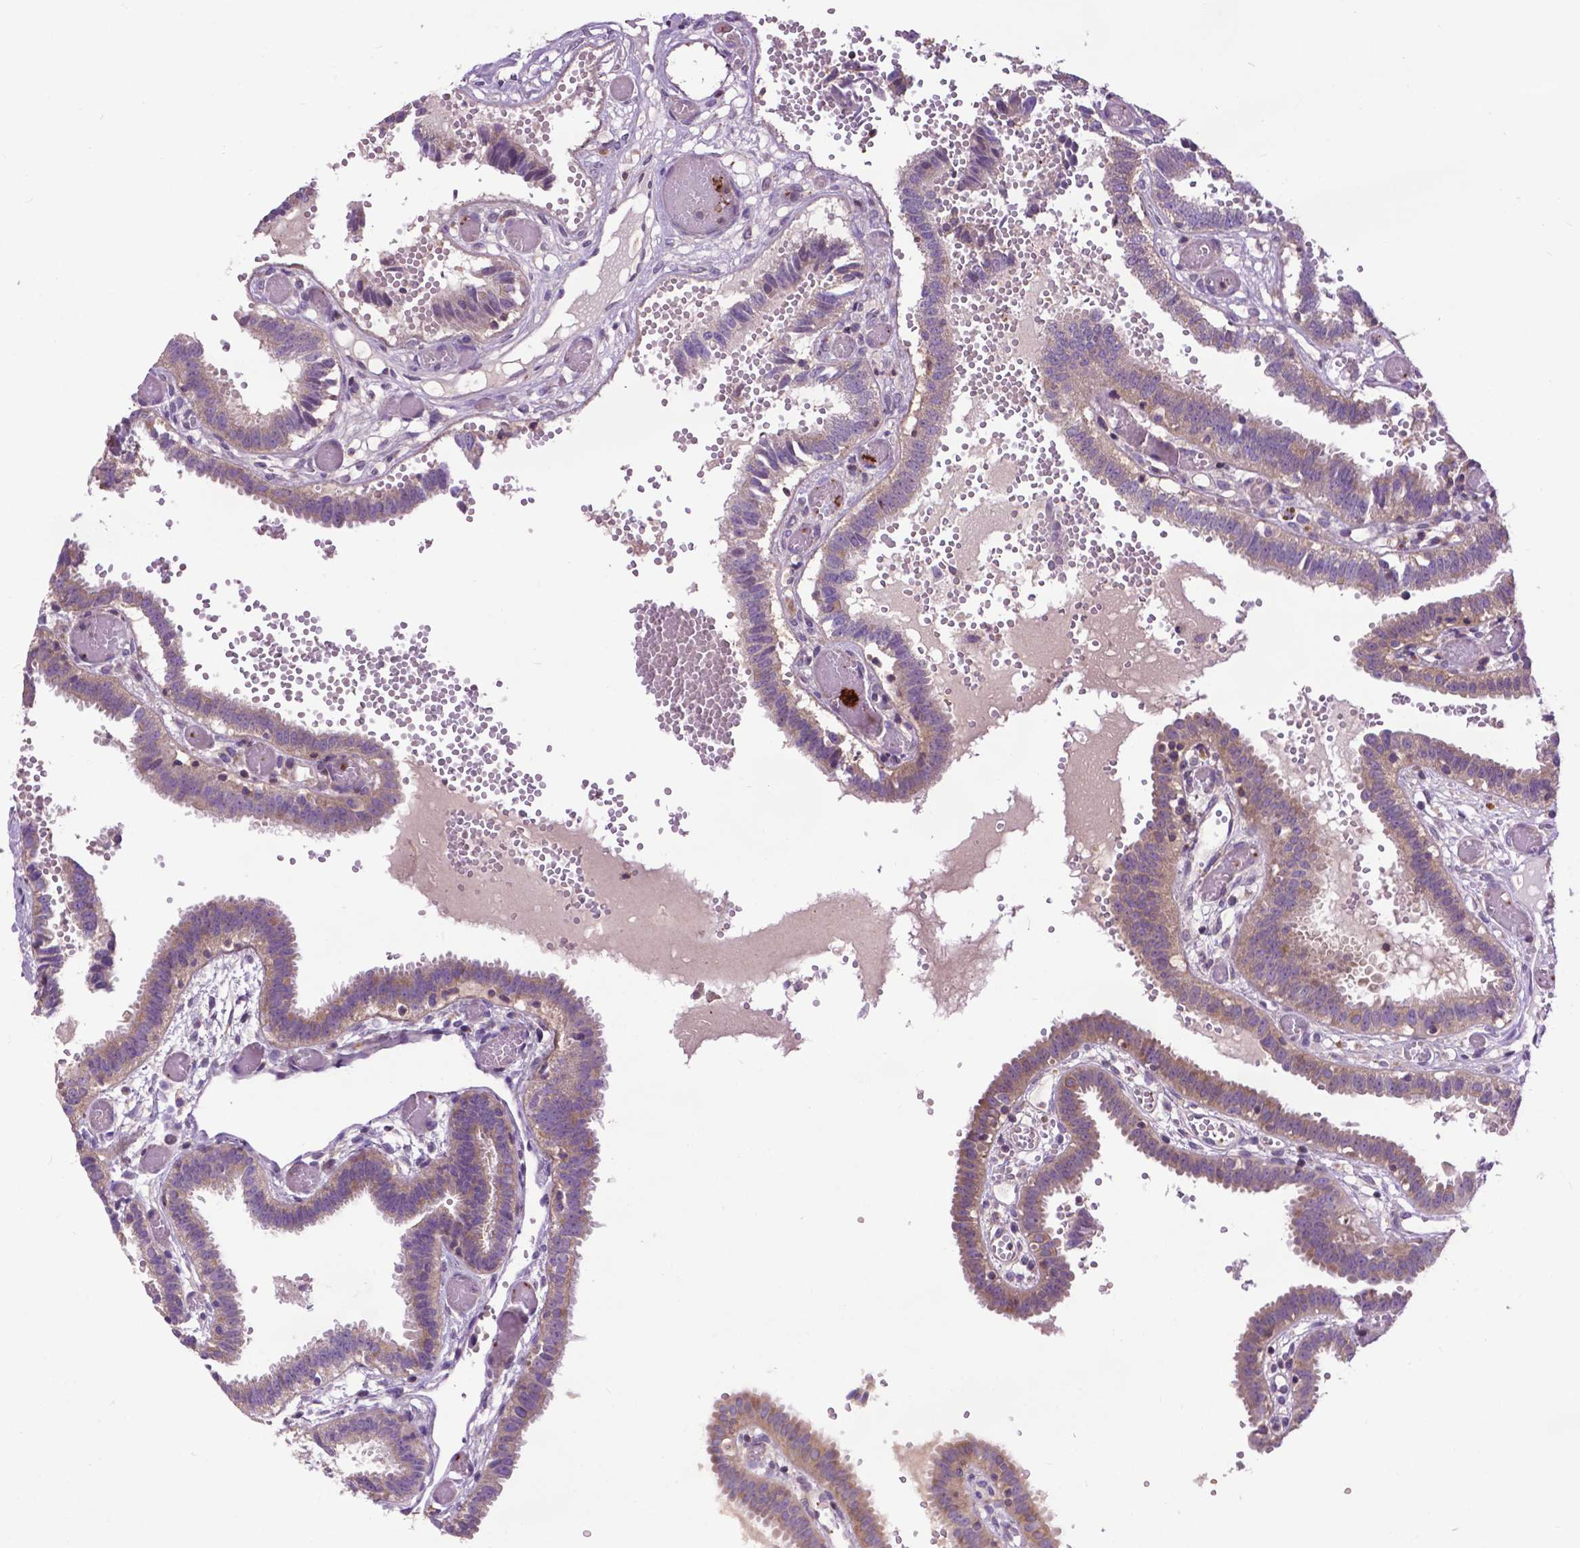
{"staining": {"intensity": "weak", "quantity": "25%-75%", "location": "cytoplasmic/membranous"}, "tissue": "fallopian tube", "cell_type": "Glandular cells", "image_type": "normal", "snomed": [{"axis": "morphology", "description": "Normal tissue, NOS"}, {"axis": "topography", "description": "Fallopian tube"}], "caption": "About 25%-75% of glandular cells in unremarkable fallopian tube show weak cytoplasmic/membranous protein positivity as visualized by brown immunohistochemical staining.", "gene": "SPNS2", "patient": {"sex": "female", "age": 37}}